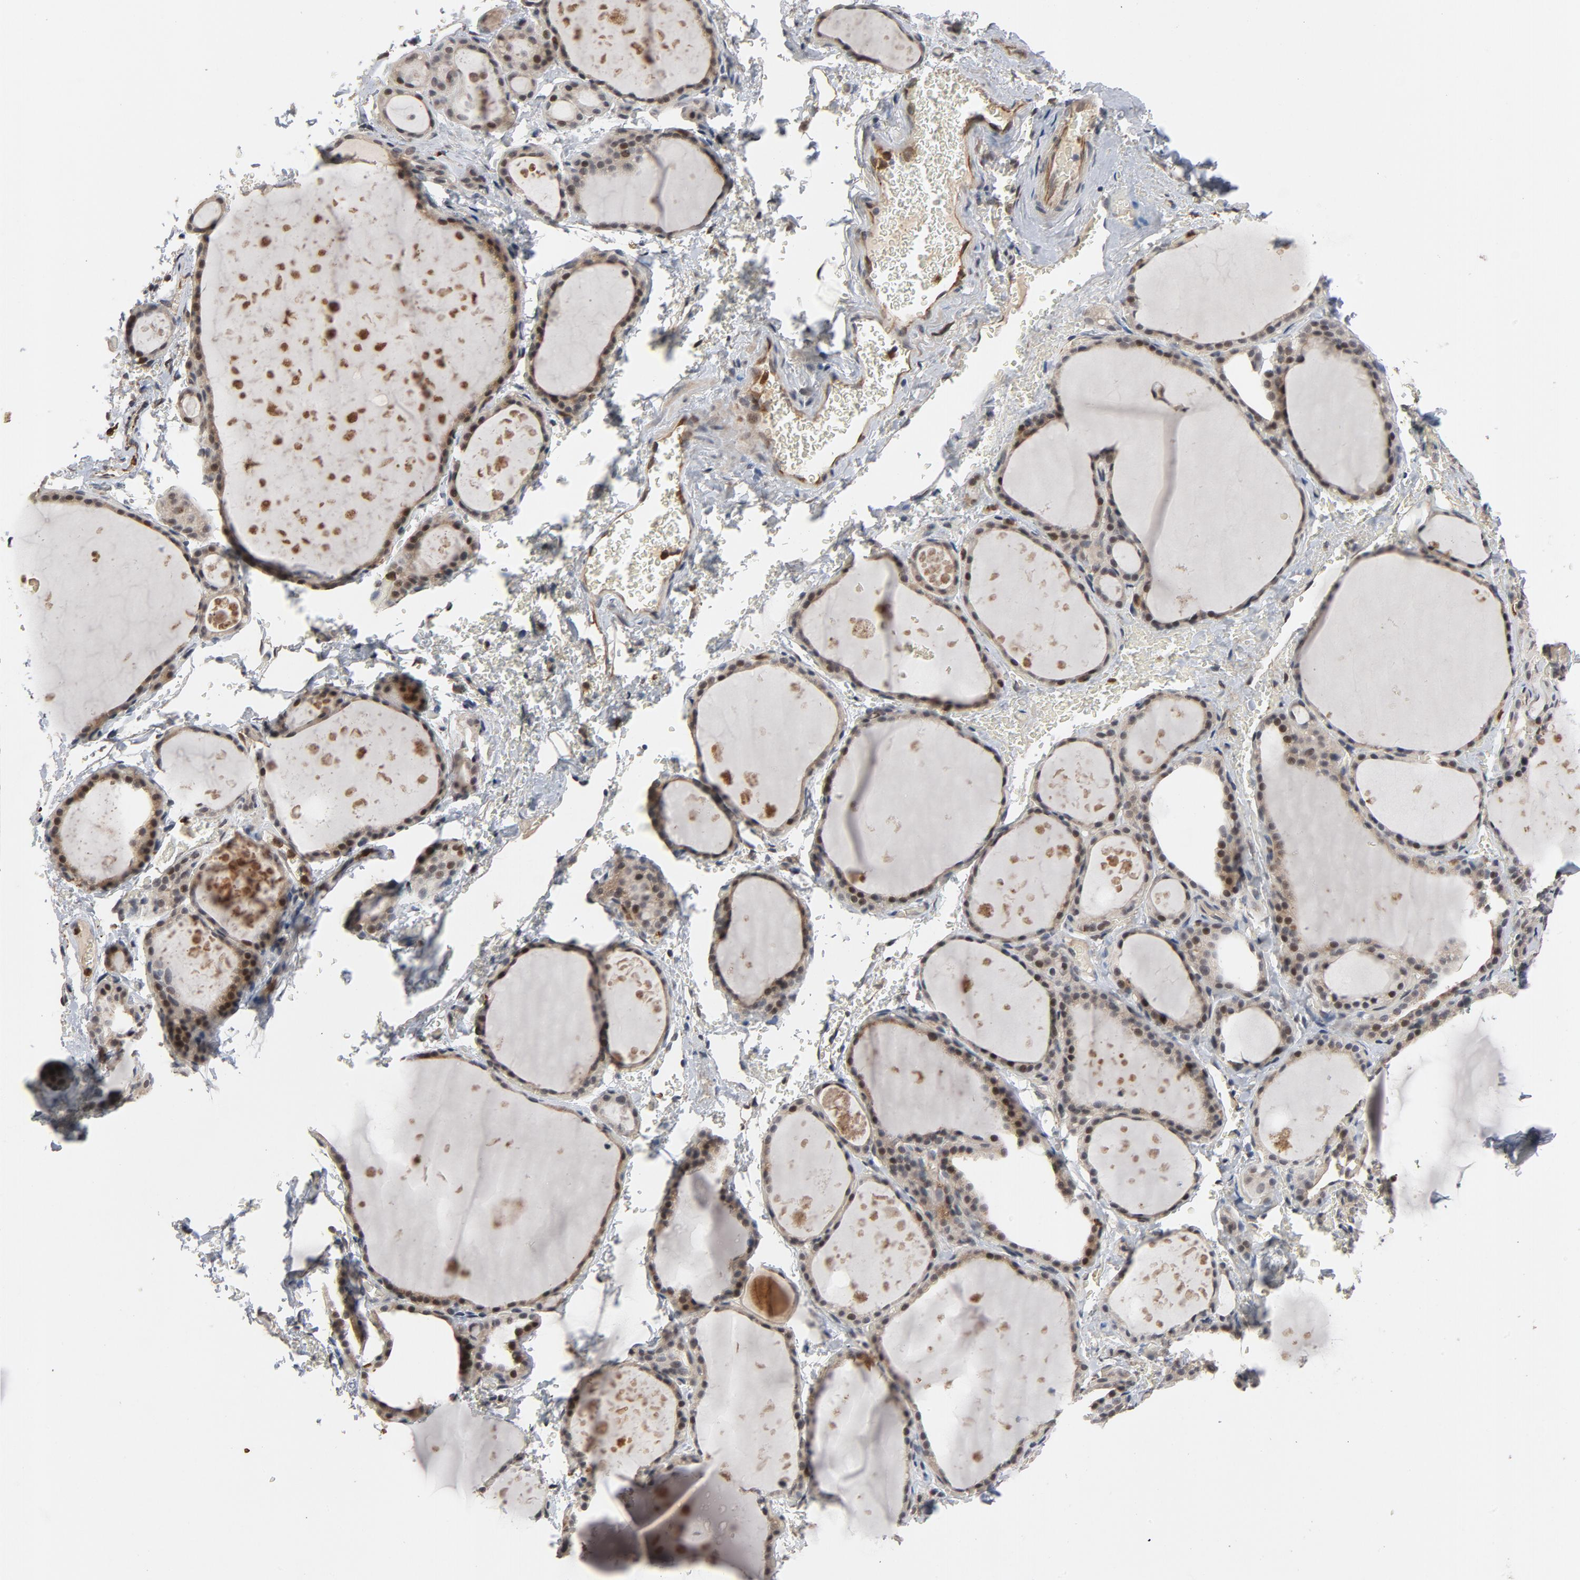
{"staining": {"intensity": "moderate", "quantity": "25%-75%", "location": "nuclear"}, "tissue": "thyroid gland", "cell_type": "Glandular cells", "image_type": "normal", "snomed": [{"axis": "morphology", "description": "Normal tissue, NOS"}, {"axis": "topography", "description": "Thyroid gland"}], "caption": "Human thyroid gland stained for a protein (brown) demonstrates moderate nuclear positive staining in about 25%-75% of glandular cells.", "gene": "RTL5", "patient": {"sex": "male", "age": 61}}